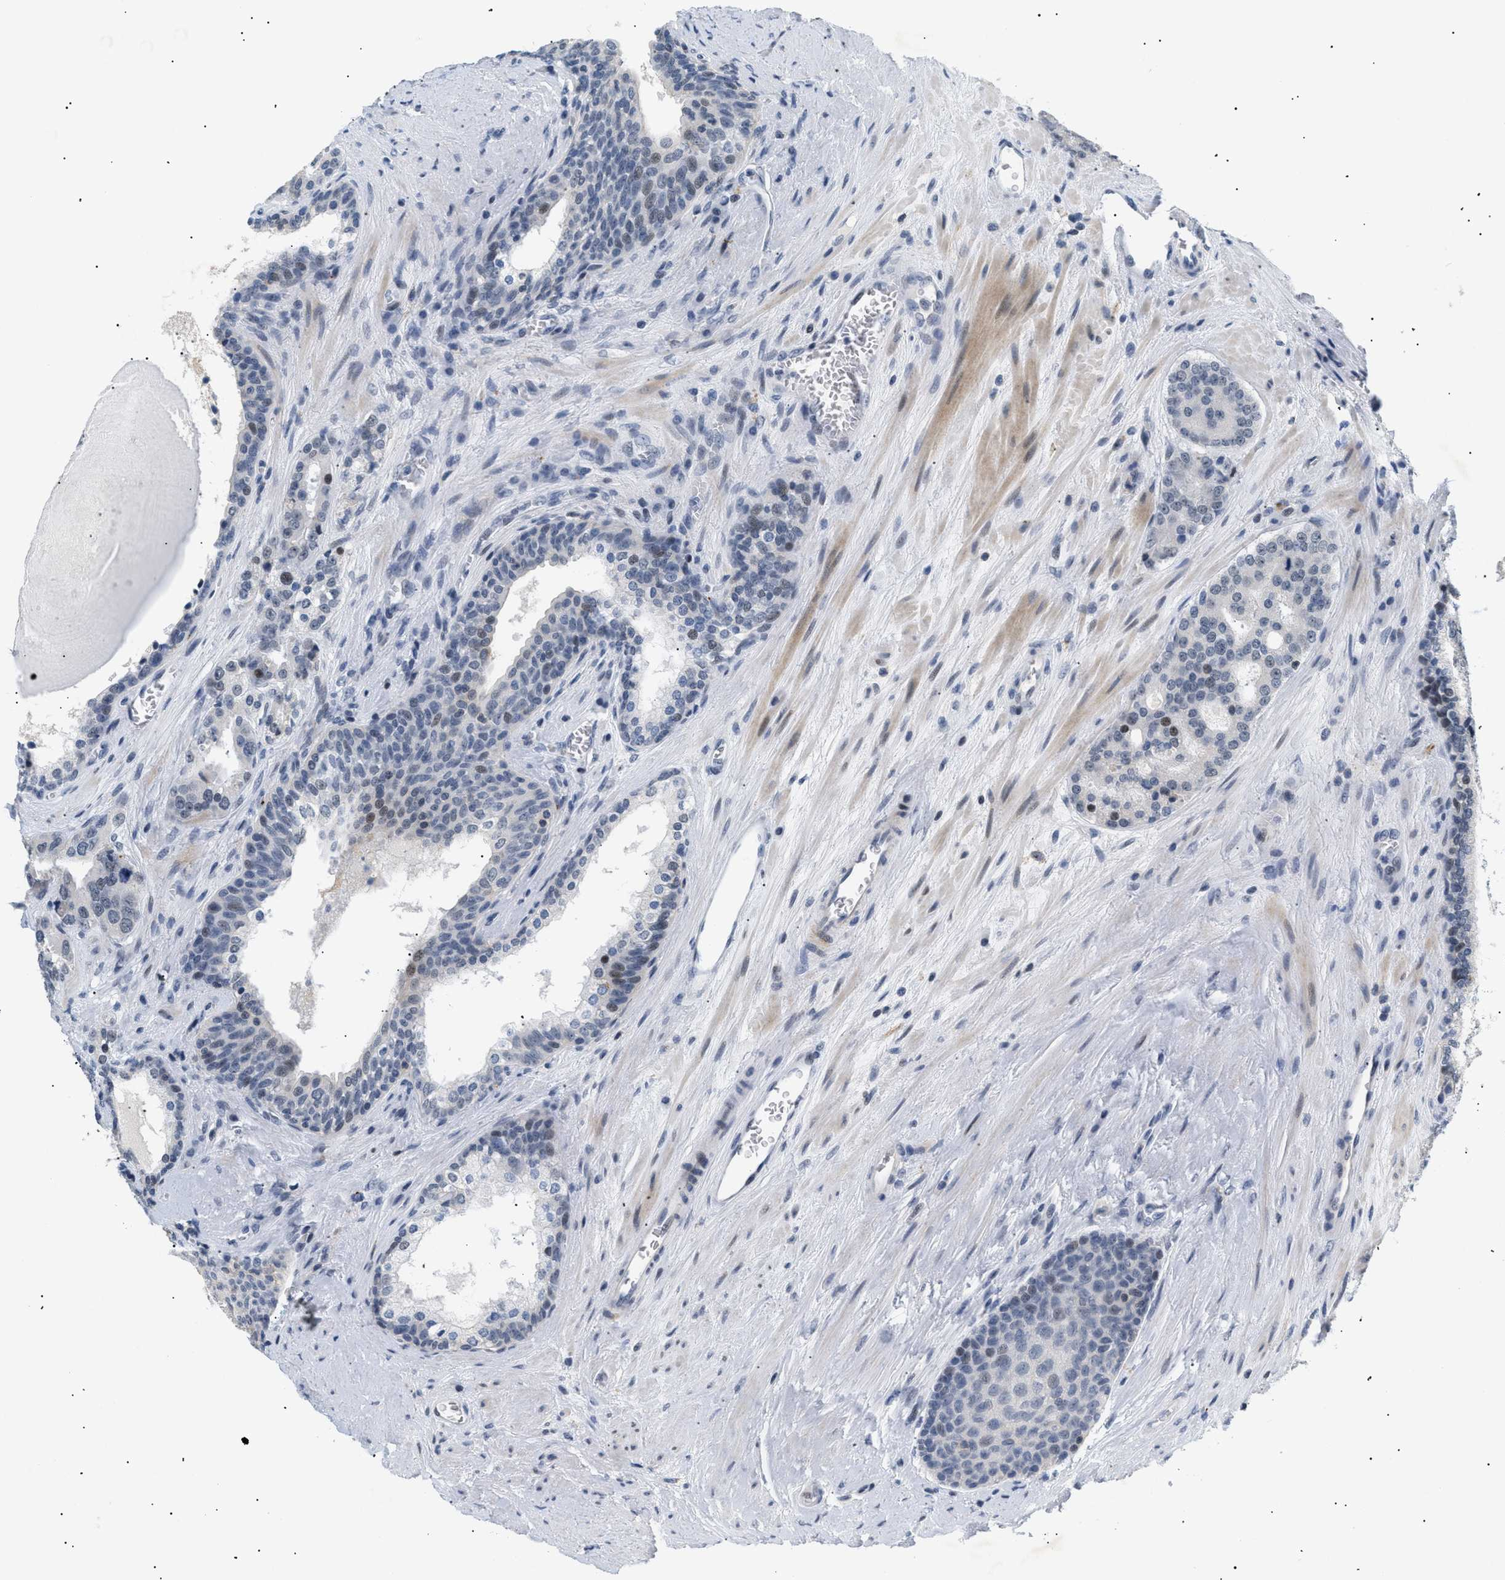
{"staining": {"intensity": "weak", "quantity": "<25%", "location": "nuclear"}, "tissue": "prostate cancer", "cell_type": "Tumor cells", "image_type": "cancer", "snomed": [{"axis": "morphology", "description": "Adenocarcinoma, High grade"}, {"axis": "topography", "description": "Prostate"}], "caption": "Immunohistochemistry of prostate cancer (high-grade adenocarcinoma) shows no positivity in tumor cells.", "gene": "KCNC3", "patient": {"sex": "male", "age": 60}}